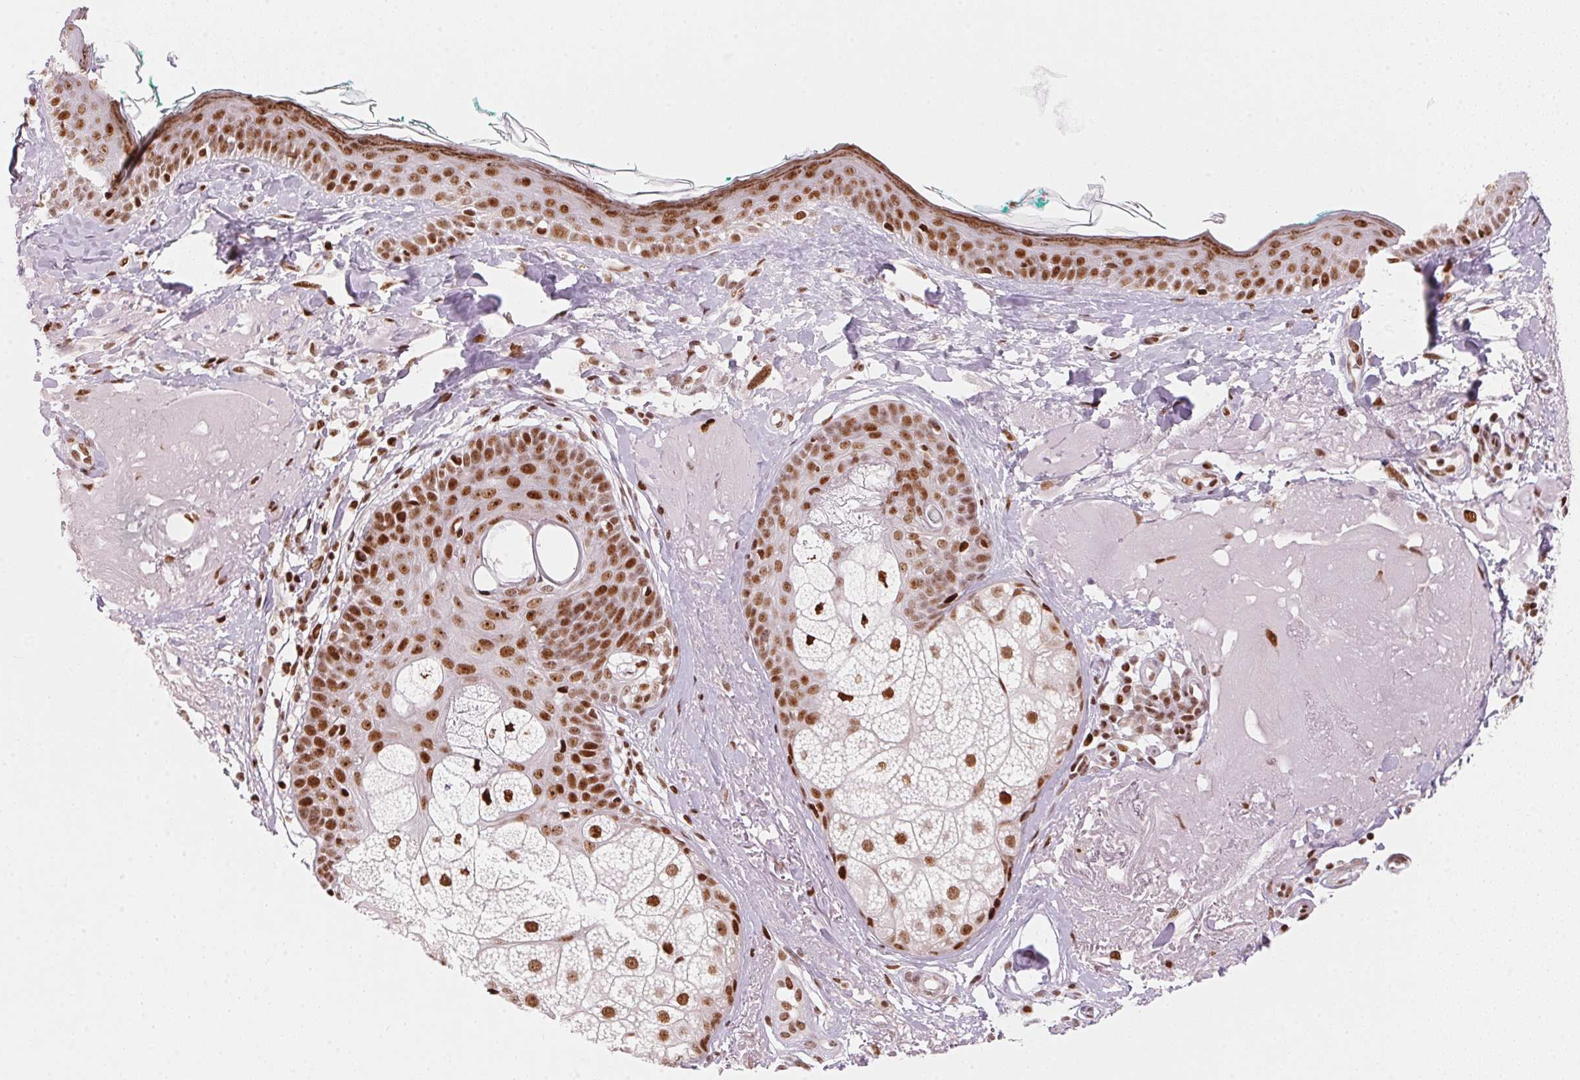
{"staining": {"intensity": "moderate", "quantity": ">75%", "location": "nuclear"}, "tissue": "skin", "cell_type": "Fibroblasts", "image_type": "normal", "snomed": [{"axis": "morphology", "description": "Normal tissue, NOS"}, {"axis": "topography", "description": "Skin"}], "caption": "Immunohistochemistry (DAB (3,3'-diaminobenzidine)) staining of benign human skin demonstrates moderate nuclear protein staining in approximately >75% of fibroblasts.", "gene": "NXF1", "patient": {"sex": "male", "age": 73}}